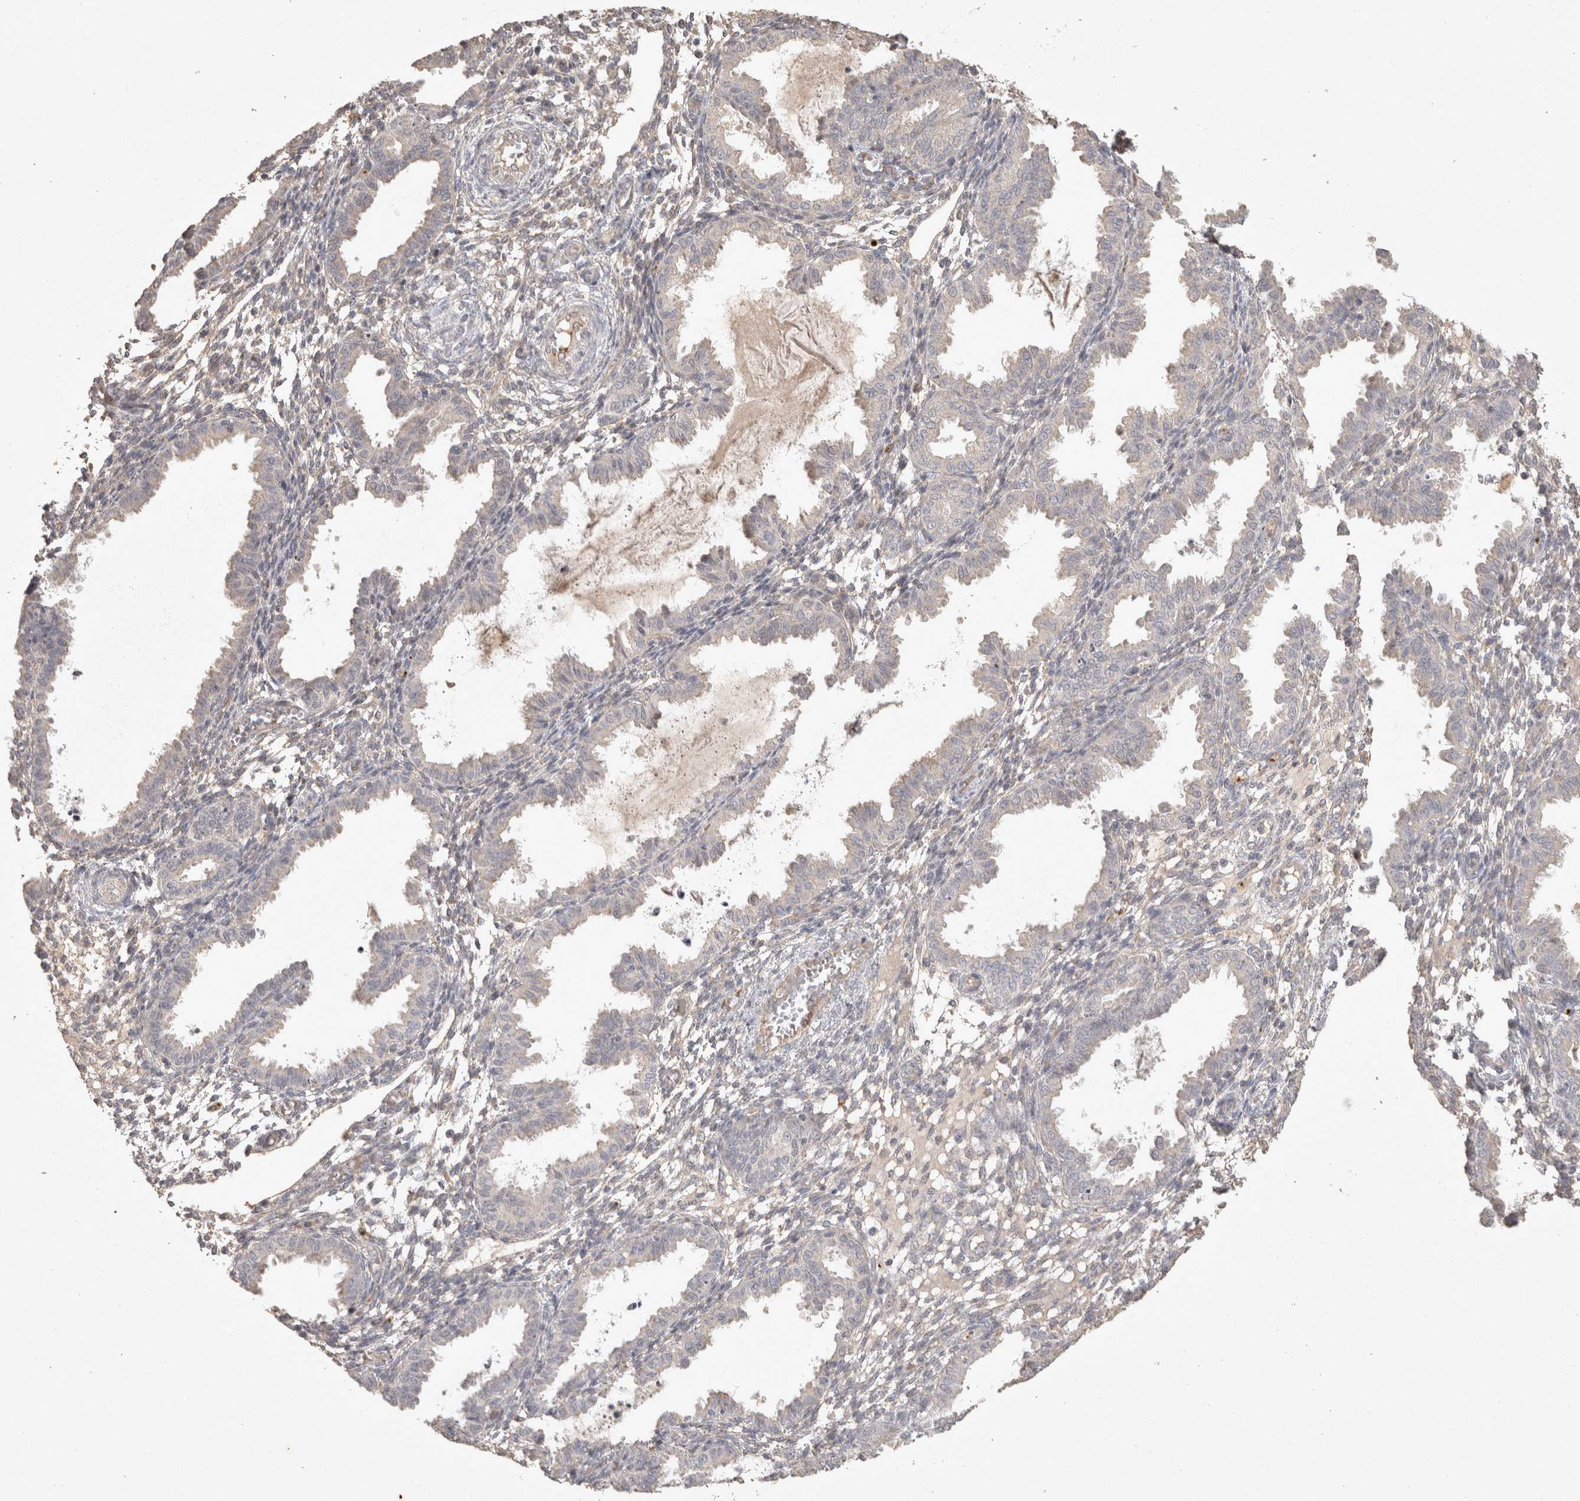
{"staining": {"intensity": "weak", "quantity": "25%-75%", "location": "cytoplasmic/membranous"}, "tissue": "endometrium", "cell_type": "Cells in endometrial stroma", "image_type": "normal", "snomed": [{"axis": "morphology", "description": "Normal tissue, NOS"}, {"axis": "topography", "description": "Endometrium"}], "caption": "Endometrium stained with DAB (3,3'-diaminobenzidine) immunohistochemistry (IHC) shows low levels of weak cytoplasmic/membranous positivity in approximately 25%-75% of cells in endometrial stroma. (IHC, brightfield microscopy, high magnification).", "gene": "OSTN", "patient": {"sex": "female", "age": 33}}